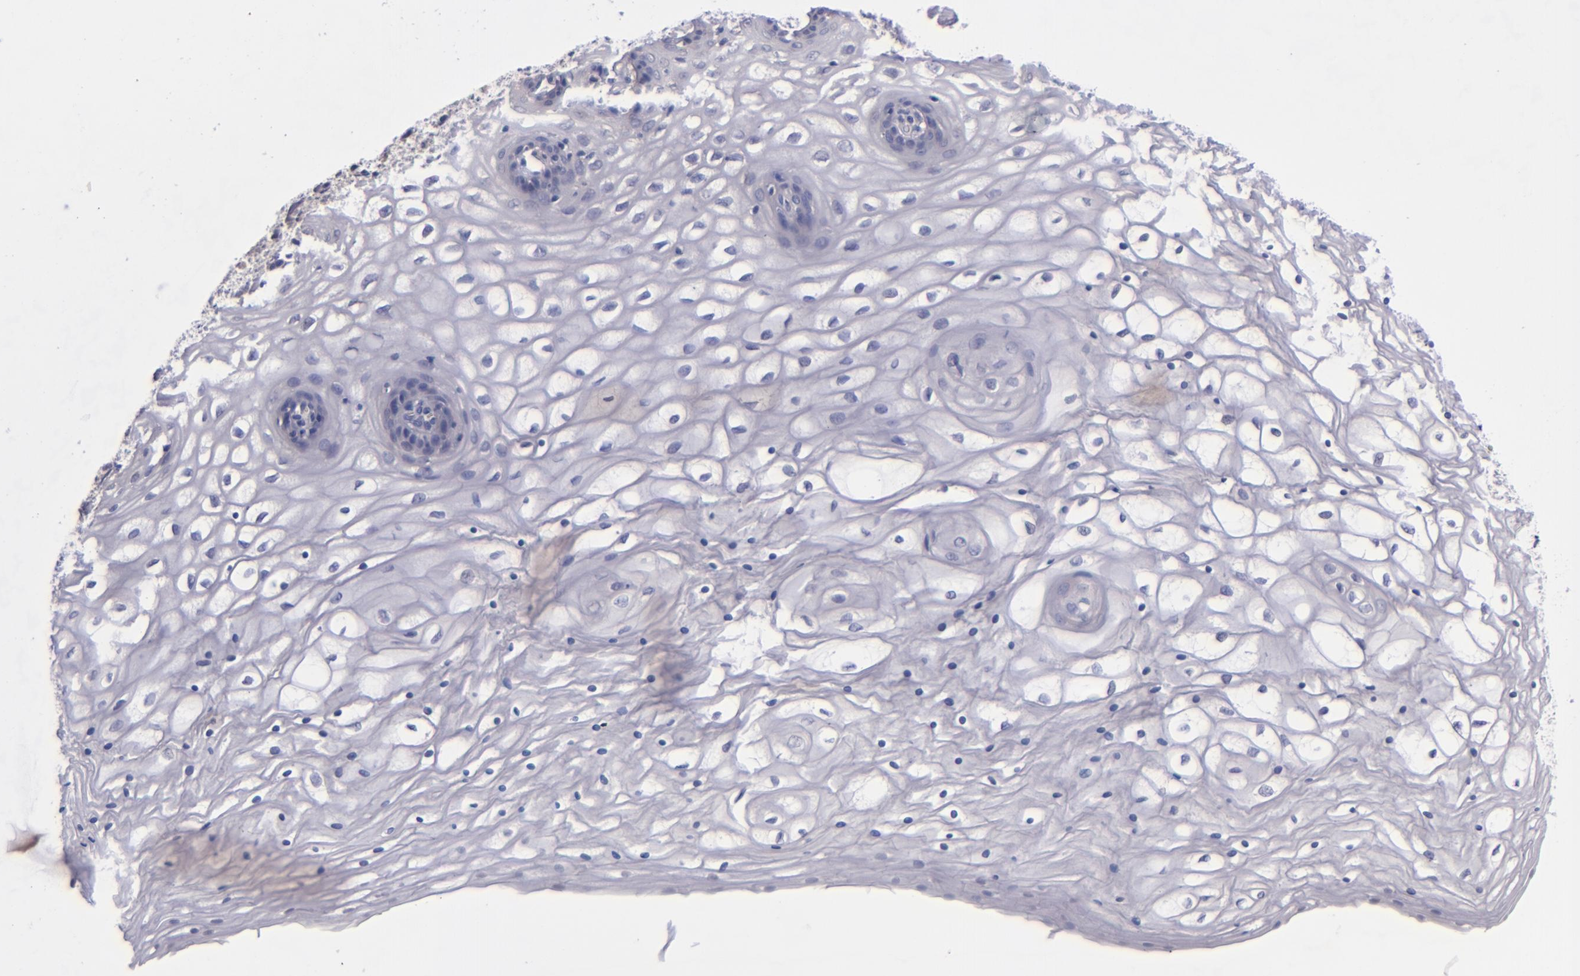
{"staining": {"intensity": "negative", "quantity": "none", "location": "none"}, "tissue": "vagina", "cell_type": "Squamous epithelial cells", "image_type": "normal", "snomed": [{"axis": "morphology", "description": "Normal tissue, NOS"}, {"axis": "topography", "description": "Vagina"}], "caption": "Squamous epithelial cells show no significant protein staining in unremarkable vagina. (DAB (3,3'-diaminobenzidine) immunohistochemistry (IHC) with hematoxylin counter stain).", "gene": "TSC2", "patient": {"sex": "female", "age": 34}}